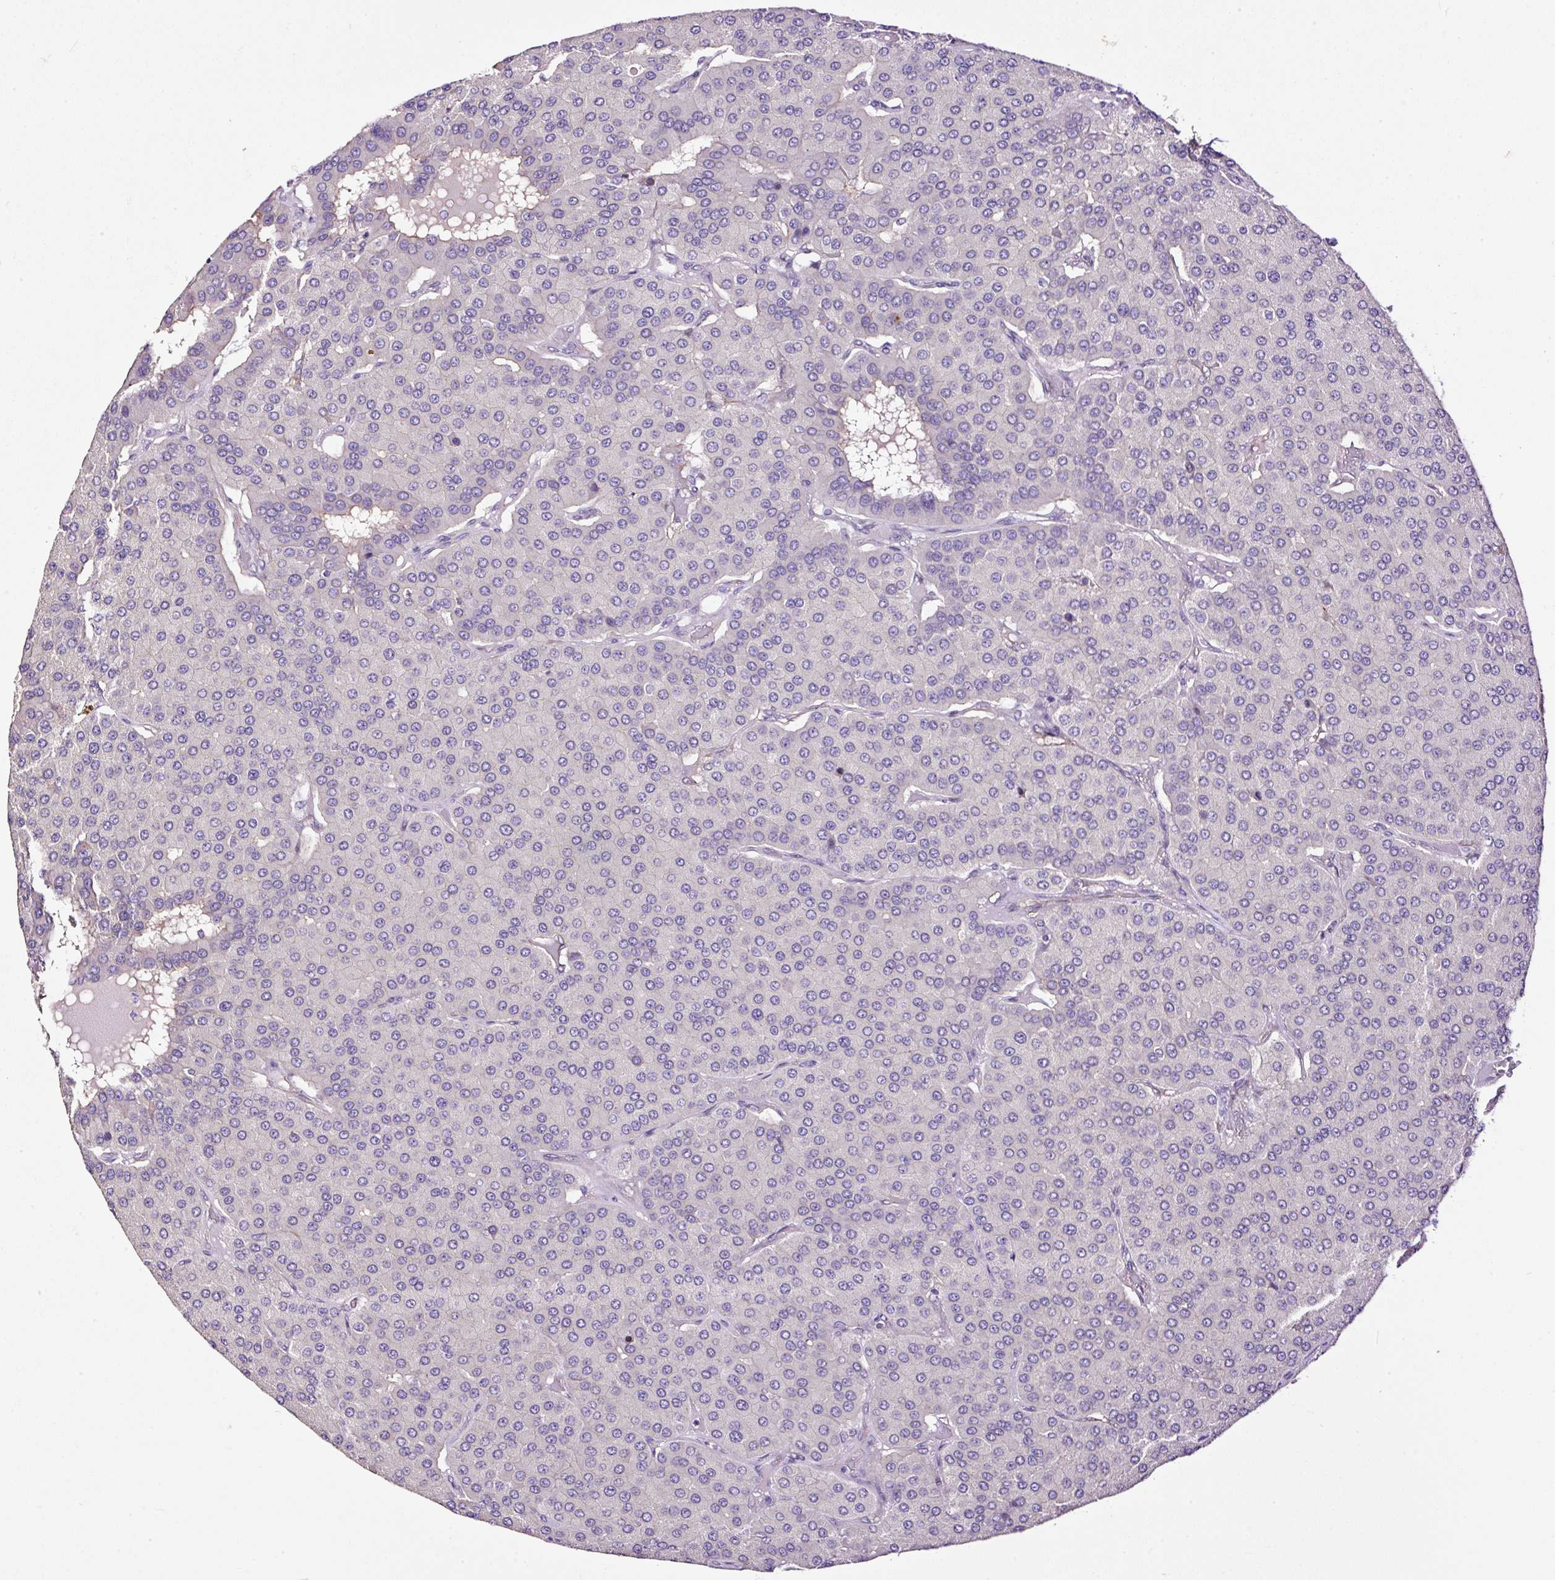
{"staining": {"intensity": "negative", "quantity": "none", "location": "none"}, "tissue": "parathyroid gland", "cell_type": "Glandular cells", "image_type": "normal", "snomed": [{"axis": "morphology", "description": "Normal tissue, NOS"}, {"axis": "morphology", "description": "Adenoma, NOS"}, {"axis": "topography", "description": "Parathyroid gland"}], "caption": "High magnification brightfield microscopy of normal parathyroid gland stained with DAB (3,3'-diaminobenzidine) (brown) and counterstained with hematoxylin (blue): glandular cells show no significant staining.", "gene": "MAGEB16", "patient": {"sex": "female", "age": 86}}